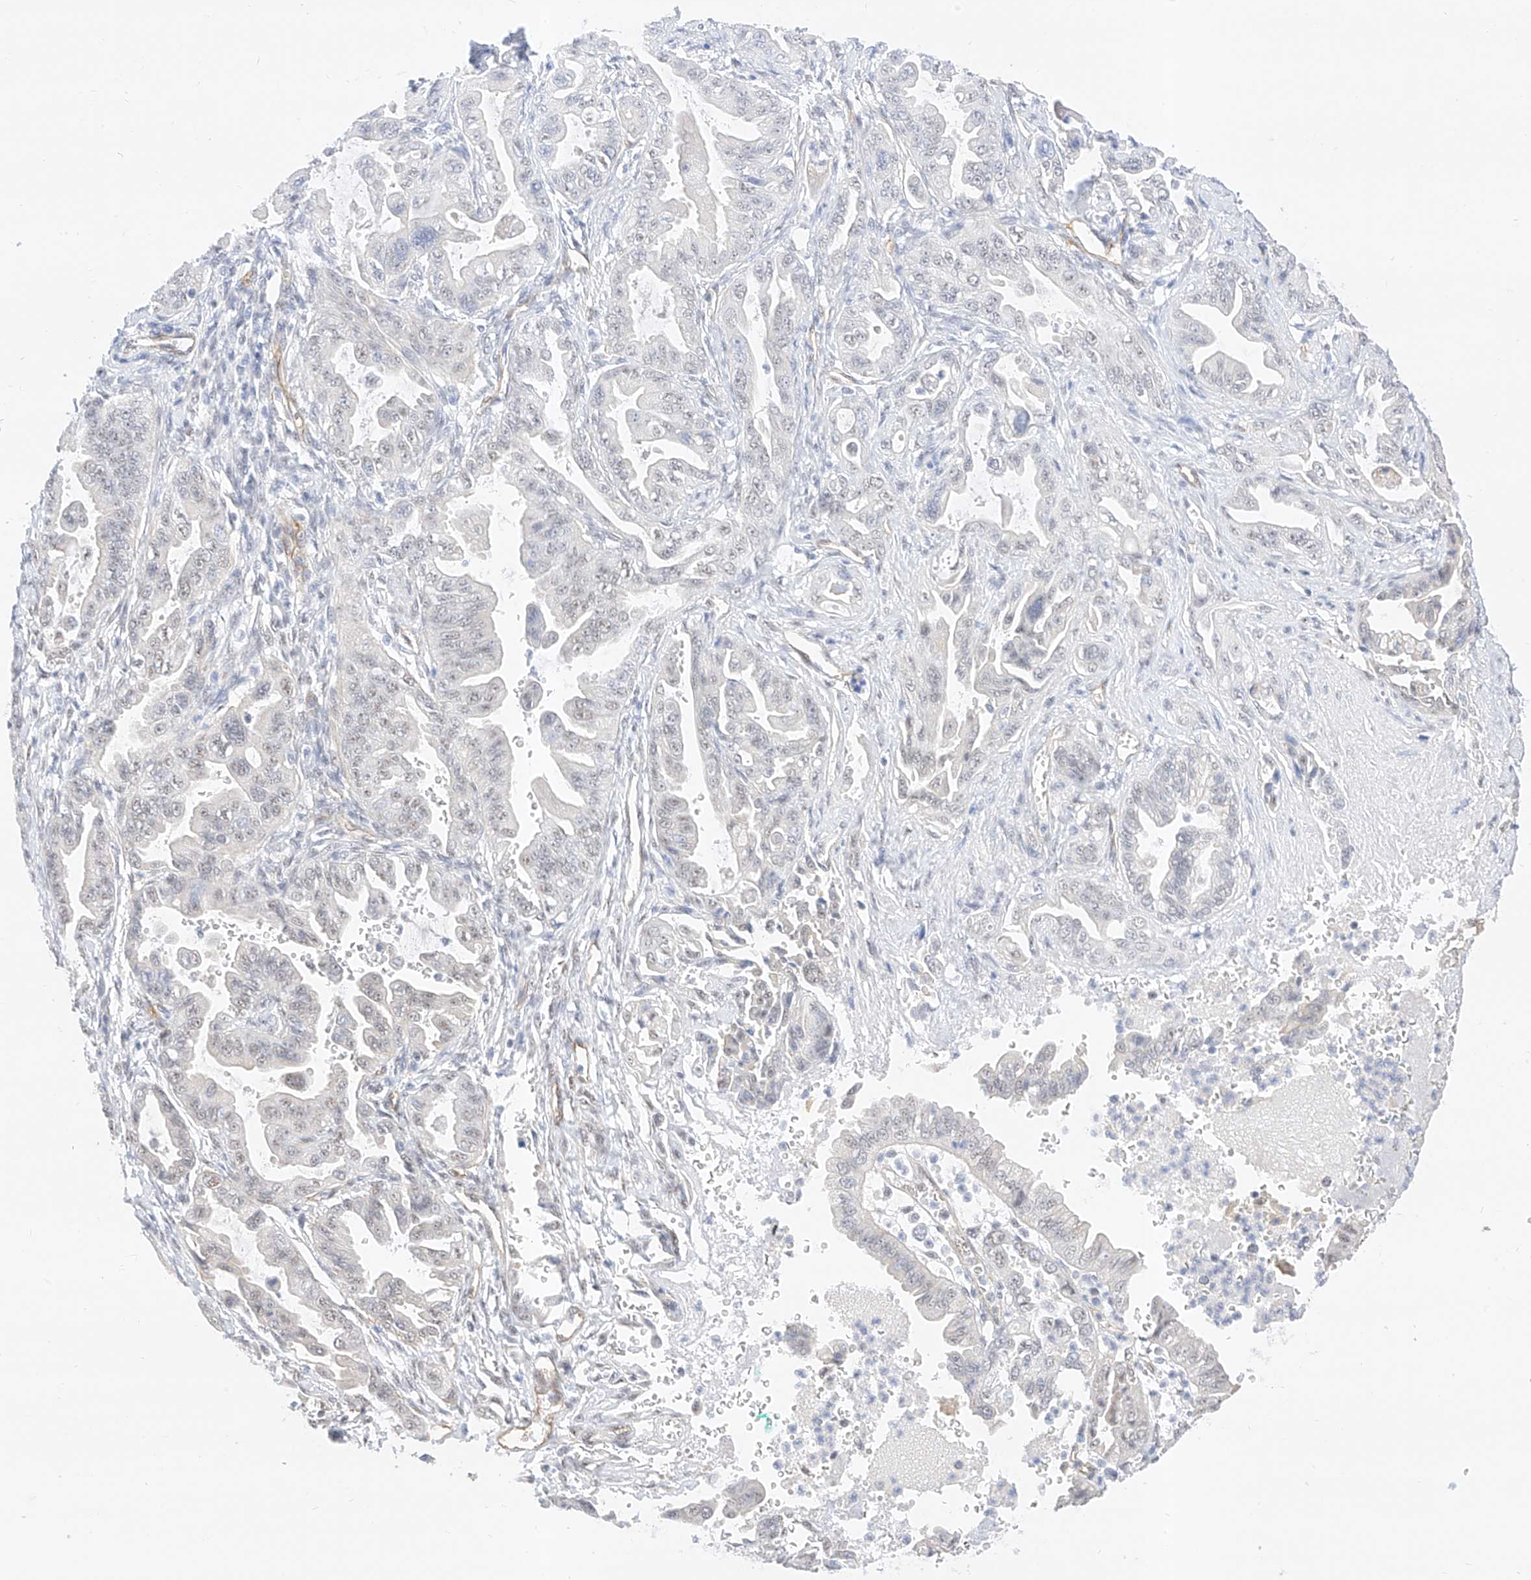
{"staining": {"intensity": "moderate", "quantity": "25%-75%", "location": "cytoplasmic/membranous,nuclear"}, "tissue": "pancreatic cancer", "cell_type": "Tumor cells", "image_type": "cancer", "snomed": [{"axis": "morphology", "description": "Adenocarcinoma, NOS"}, {"axis": "topography", "description": "Pancreas"}], "caption": "Immunohistochemical staining of pancreatic cancer (adenocarcinoma) reveals moderate cytoplasmic/membranous and nuclear protein positivity in about 25%-75% of tumor cells.", "gene": "ATXN7L2", "patient": {"sex": "male", "age": 70}}